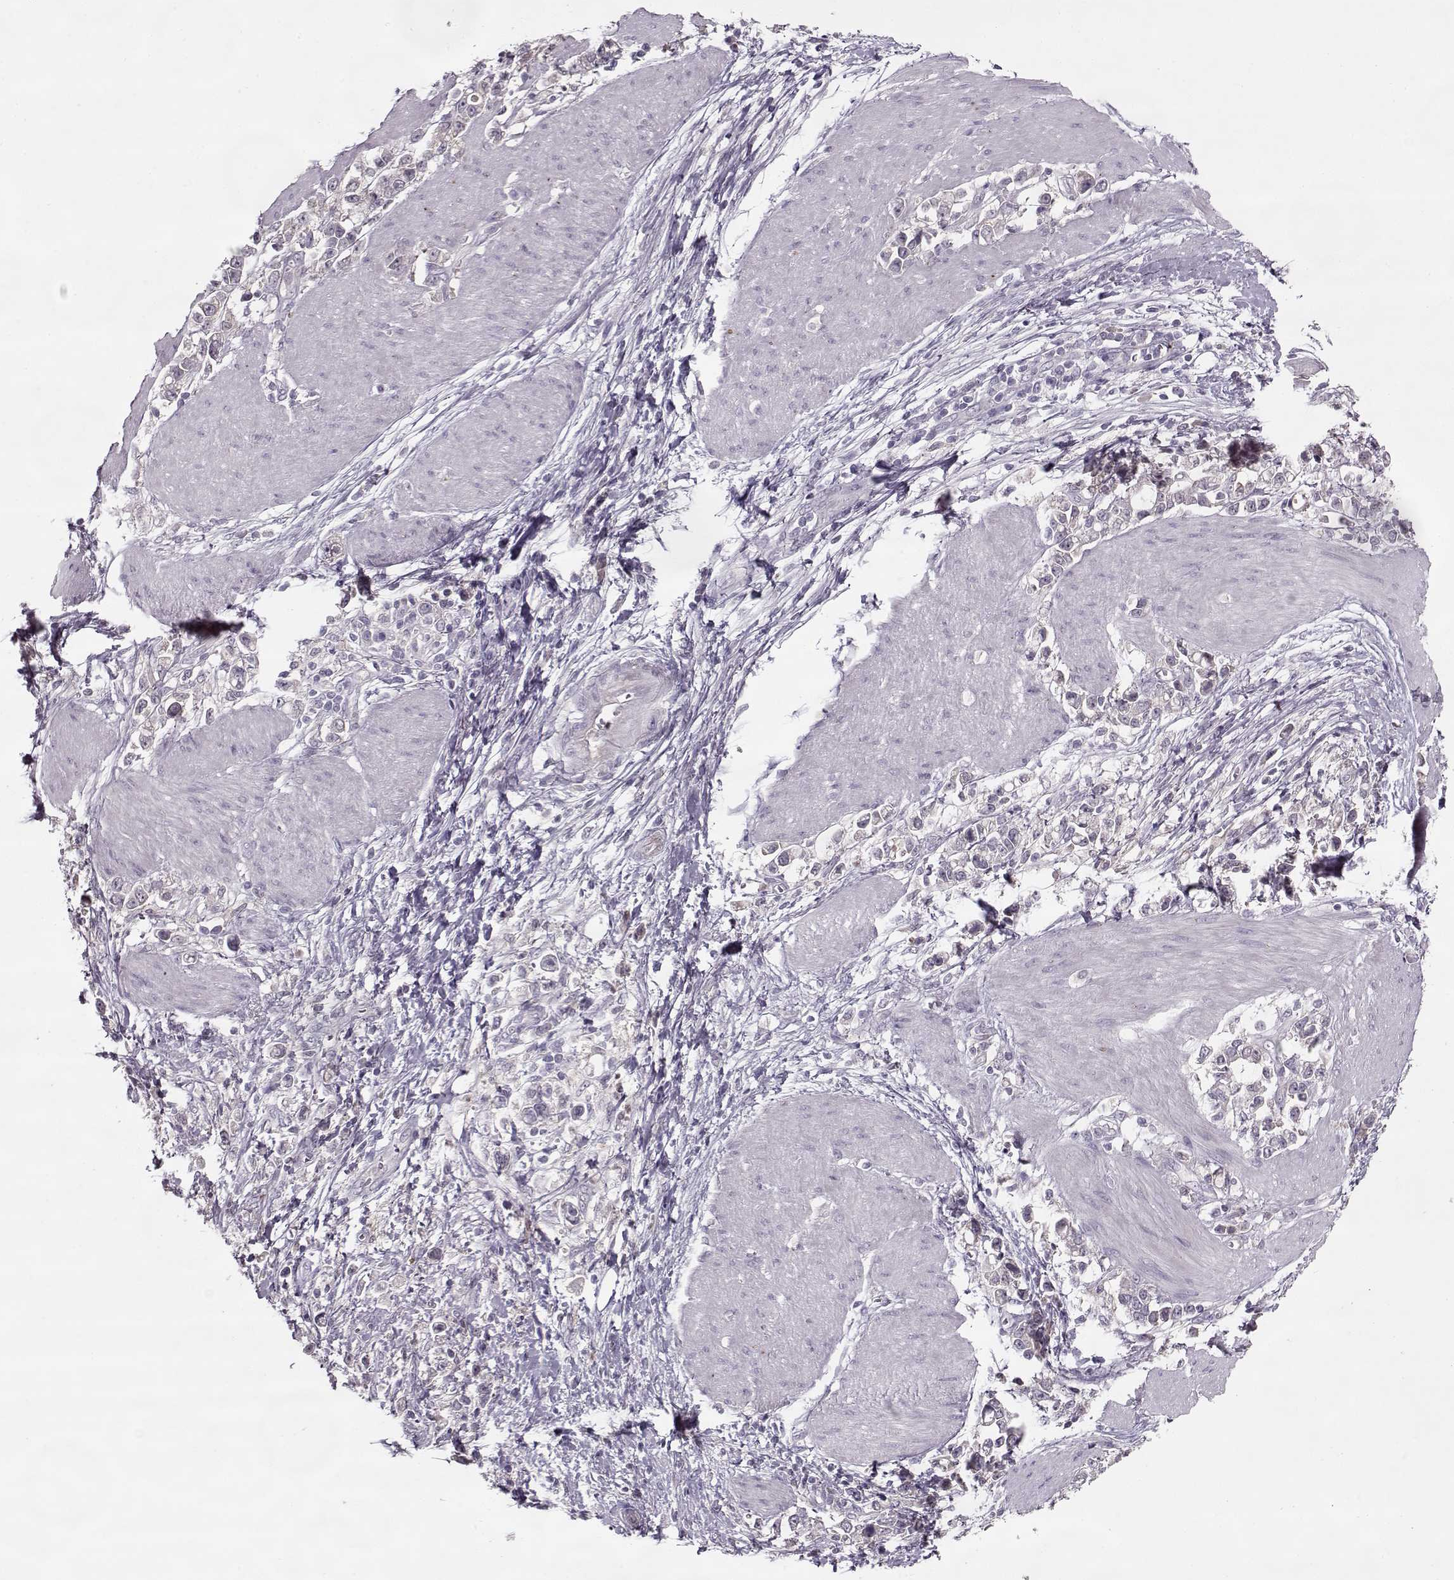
{"staining": {"intensity": "negative", "quantity": "none", "location": "none"}, "tissue": "stomach cancer", "cell_type": "Tumor cells", "image_type": "cancer", "snomed": [{"axis": "morphology", "description": "Adenocarcinoma, NOS"}, {"axis": "topography", "description": "Stomach"}], "caption": "This is an IHC micrograph of stomach cancer. There is no staining in tumor cells.", "gene": "ACOT11", "patient": {"sex": "male", "age": 63}}